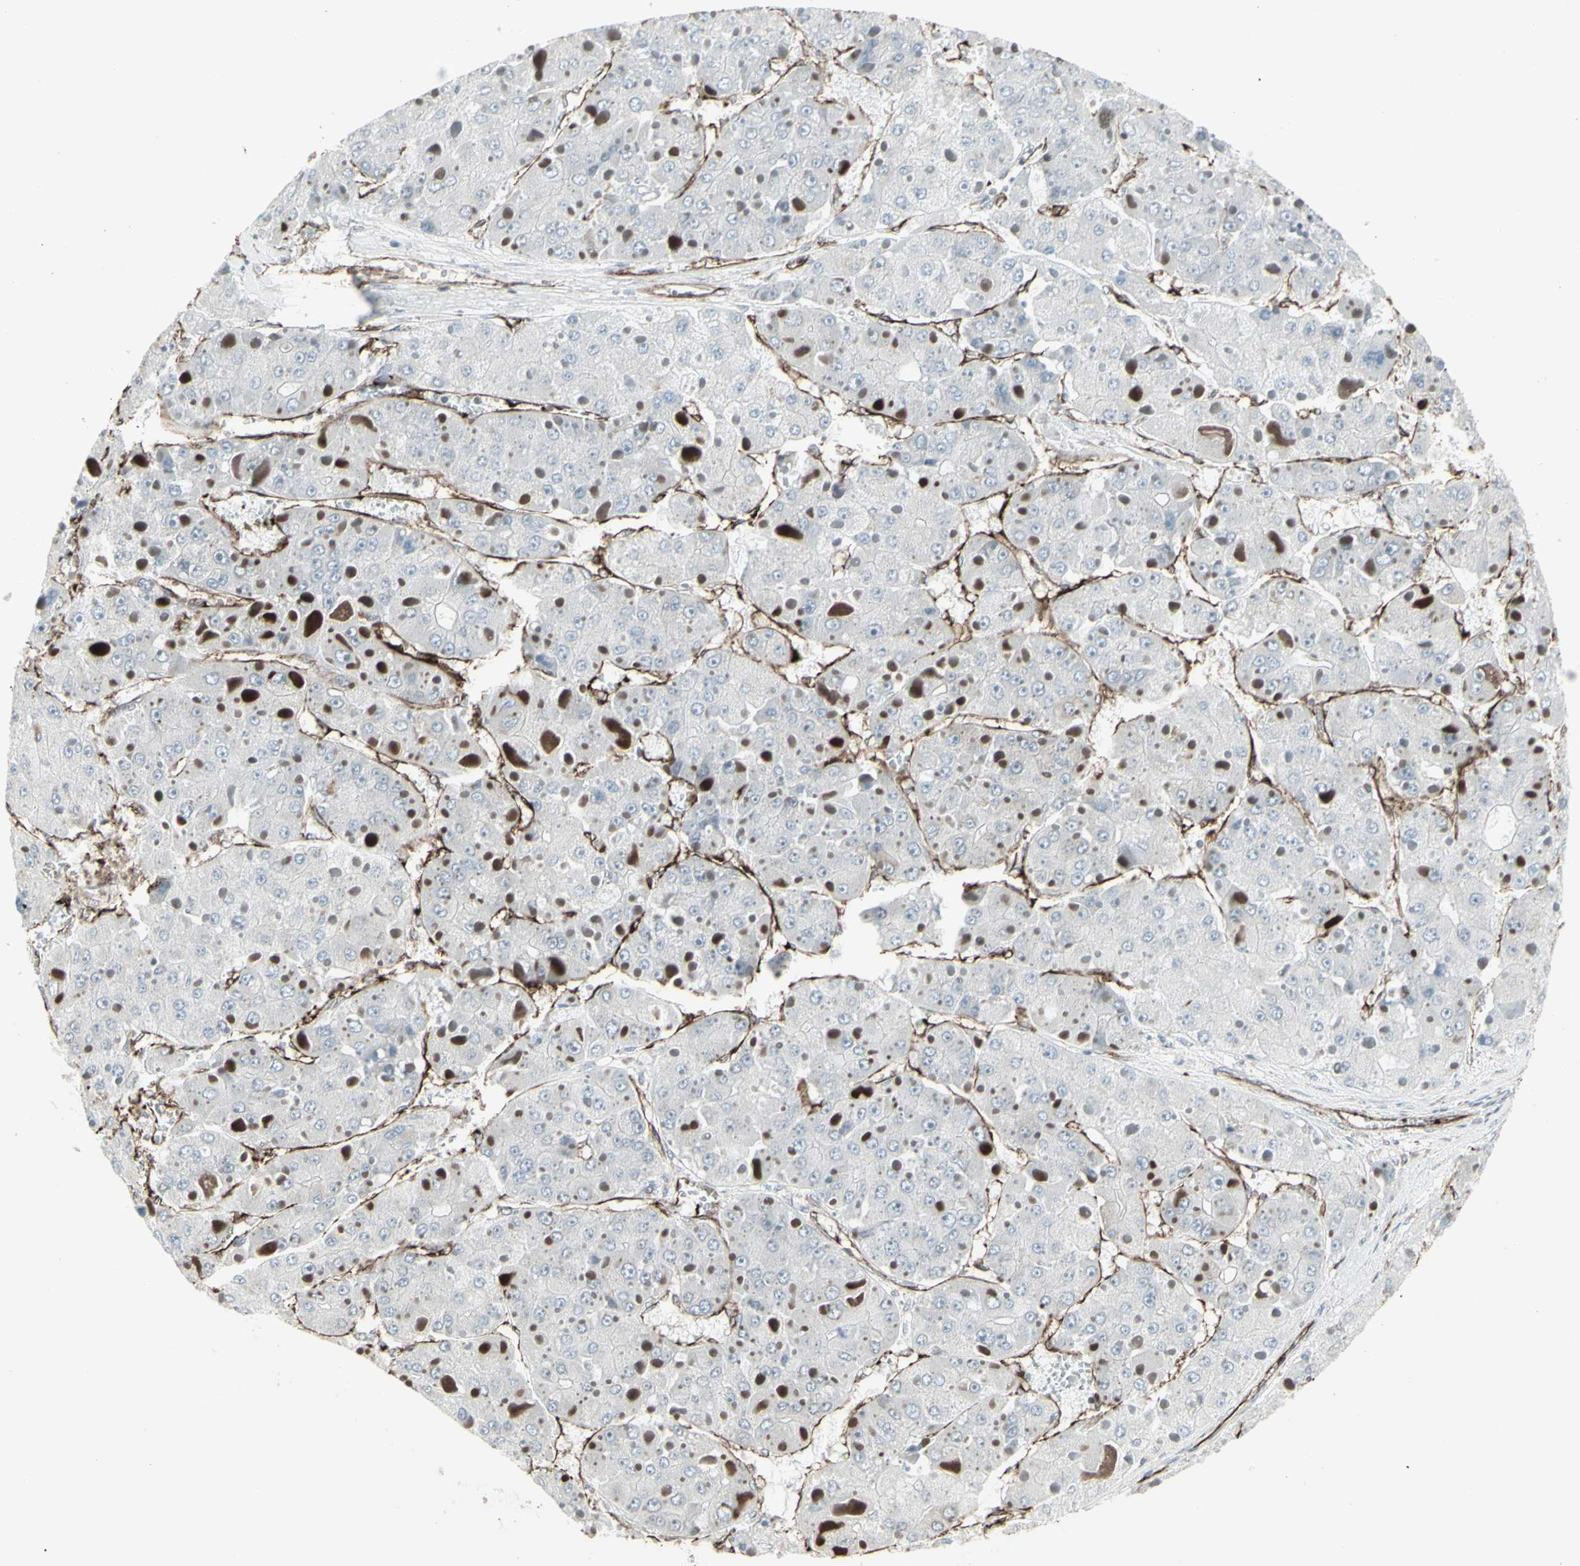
{"staining": {"intensity": "negative", "quantity": "none", "location": "none"}, "tissue": "liver cancer", "cell_type": "Tumor cells", "image_type": "cancer", "snomed": [{"axis": "morphology", "description": "Carcinoma, Hepatocellular, NOS"}, {"axis": "topography", "description": "Liver"}], "caption": "The image shows no staining of tumor cells in liver cancer (hepatocellular carcinoma).", "gene": "DTX3L", "patient": {"sex": "female", "age": 73}}